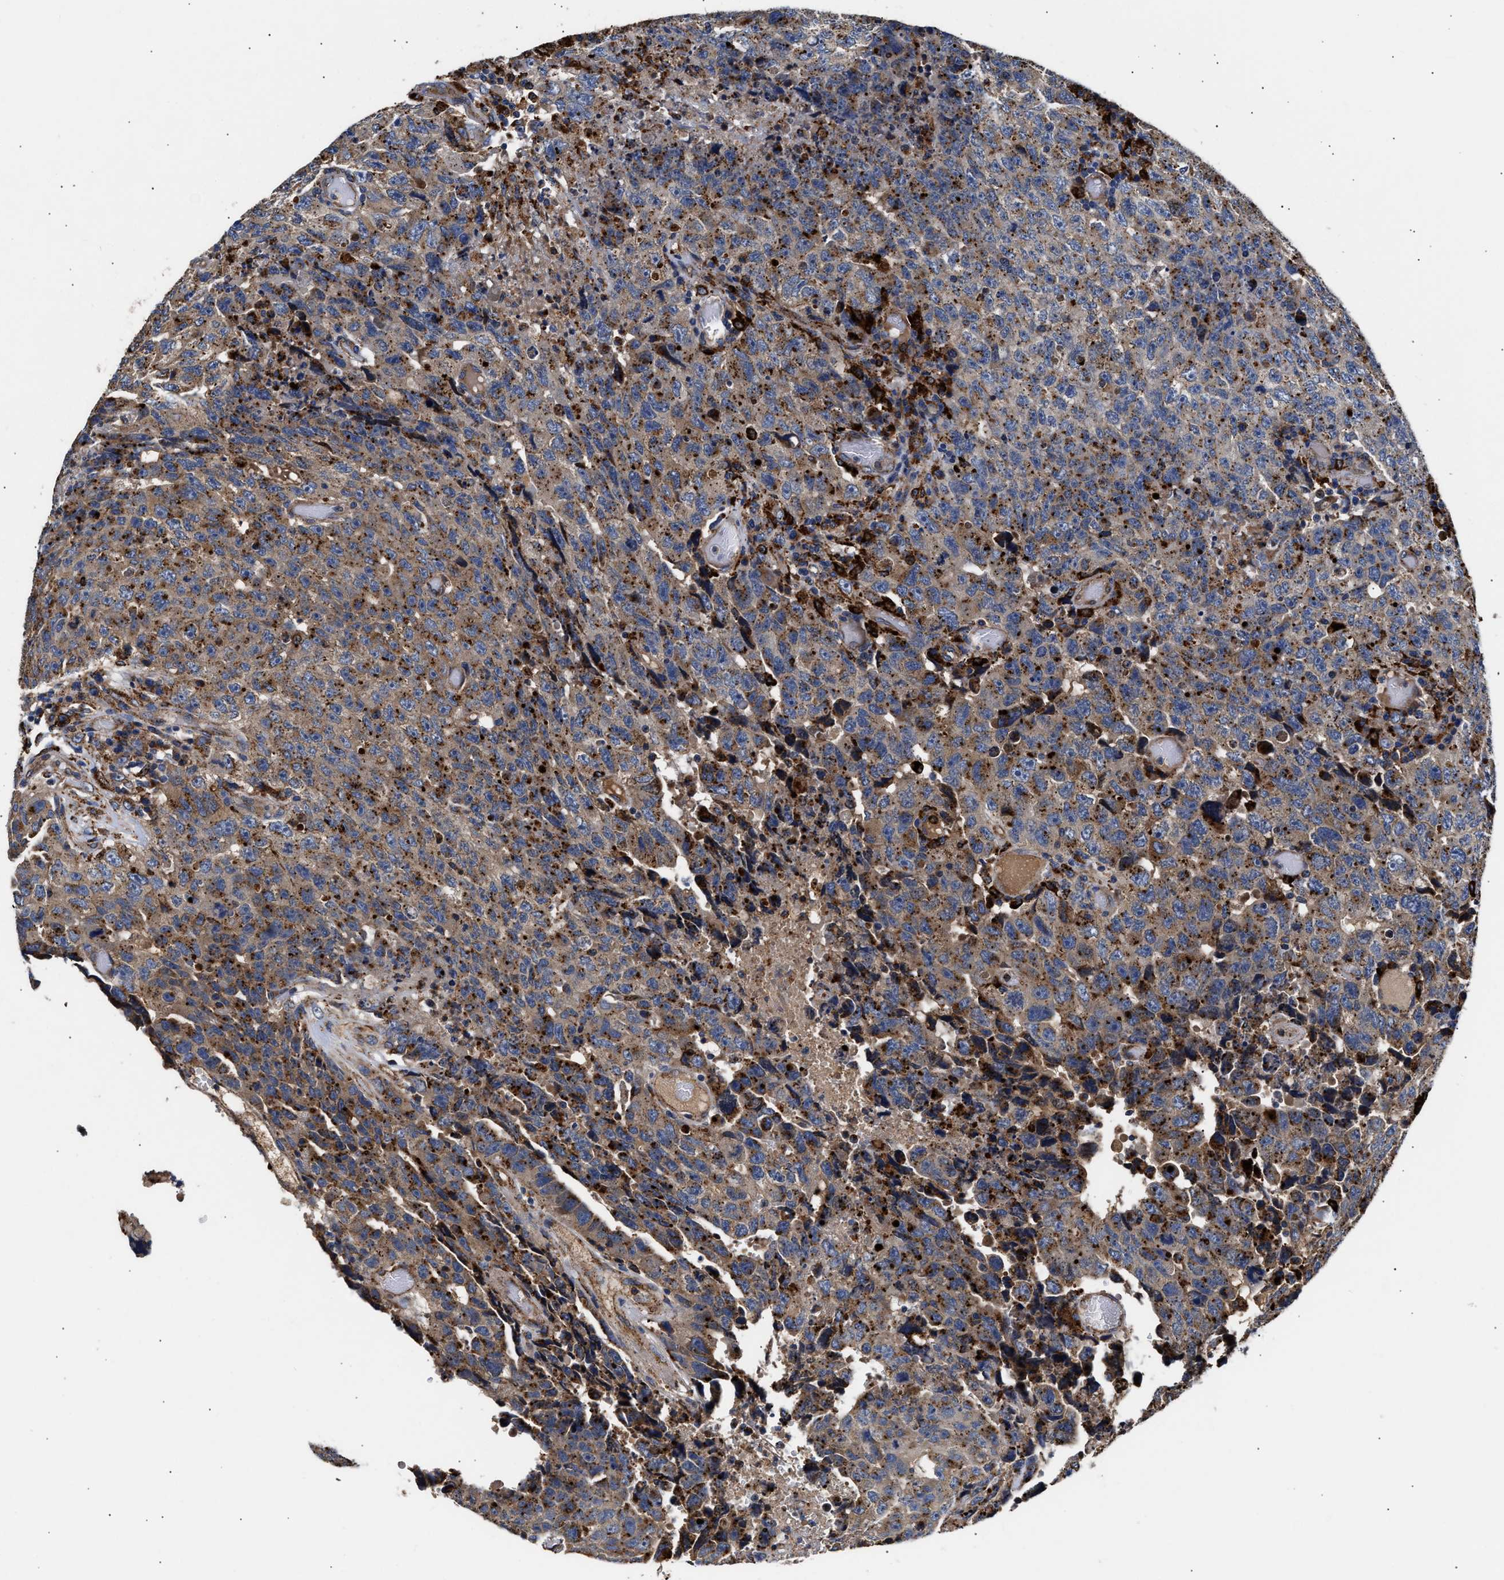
{"staining": {"intensity": "moderate", "quantity": ">75%", "location": "cytoplasmic/membranous"}, "tissue": "testis cancer", "cell_type": "Tumor cells", "image_type": "cancer", "snomed": [{"axis": "morphology", "description": "Necrosis, NOS"}, {"axis": "morphology", "description": "Carcinoma, Embryonal, NOS"}, {"axis": "topography", "description": "Testis"}], "caption": "Human embryonal carcinoma (testis) stained for a protein (brown) exhibits moderate cytoplasmic/membranous positive expression in about >75% of tumor cells.", "gene": "CCDC146", "patient": {"sex": "male", "age": 19}}